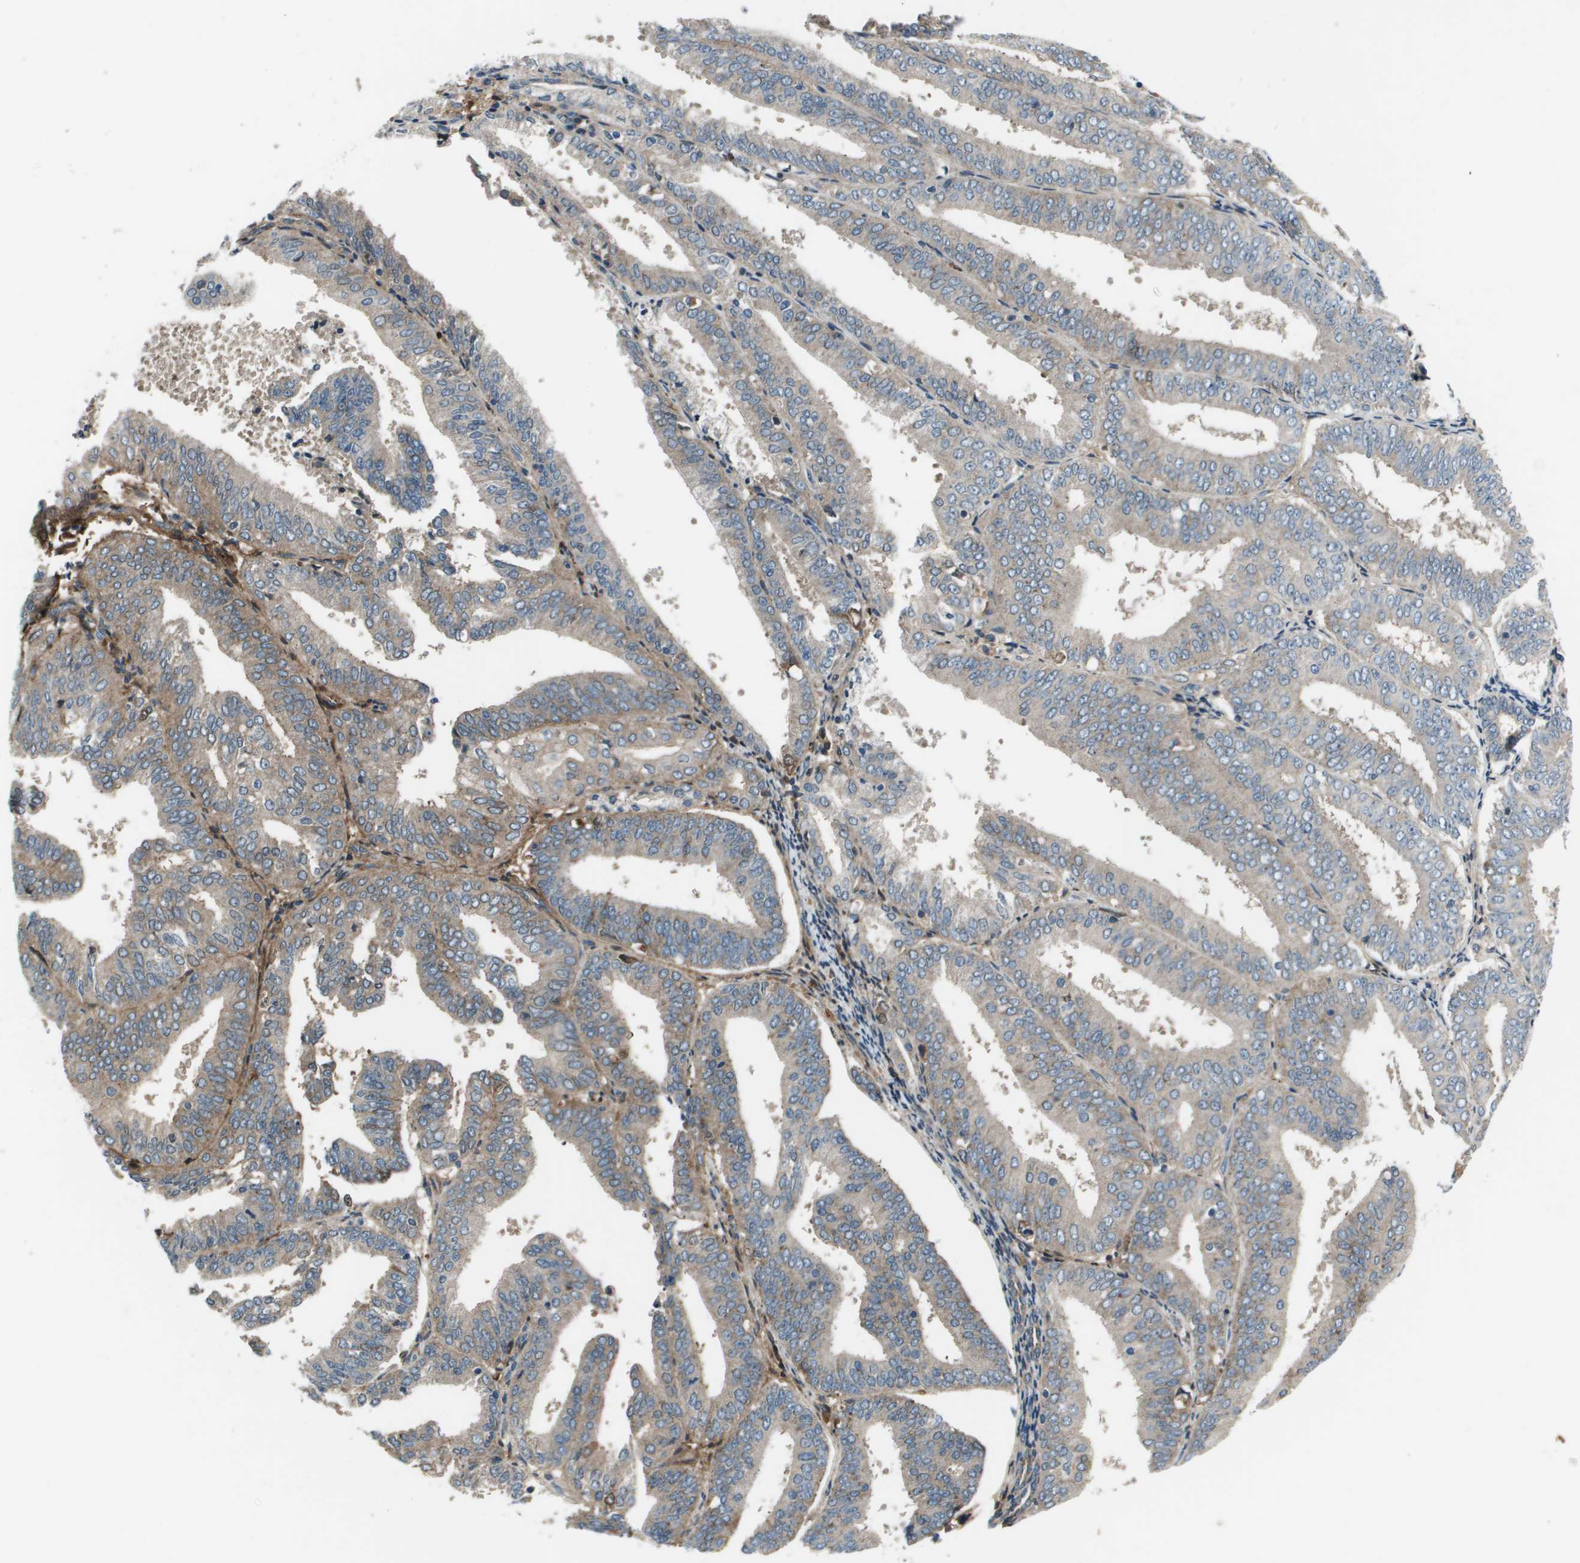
{"staining": {"intensity": "weak", "quantity": "<25%", "location": "cytoplasmic/membranous"}, "tissue": "endometrial cancer", "cell_type": "Tumor cells", "image_type": "cancer", "snomed": [{"axis": "morphology", "description": "Adenocarcinoma, NOS"}, {"axis": "topography", "description": "Endometrium"}], "caption": "Histopathology image shows no significant protein positivity in tumor cells of endometrial cancer (adenocarcinoma).", "gene": "PCOLCE", "patient": {"sex": "female", "age": 63}}